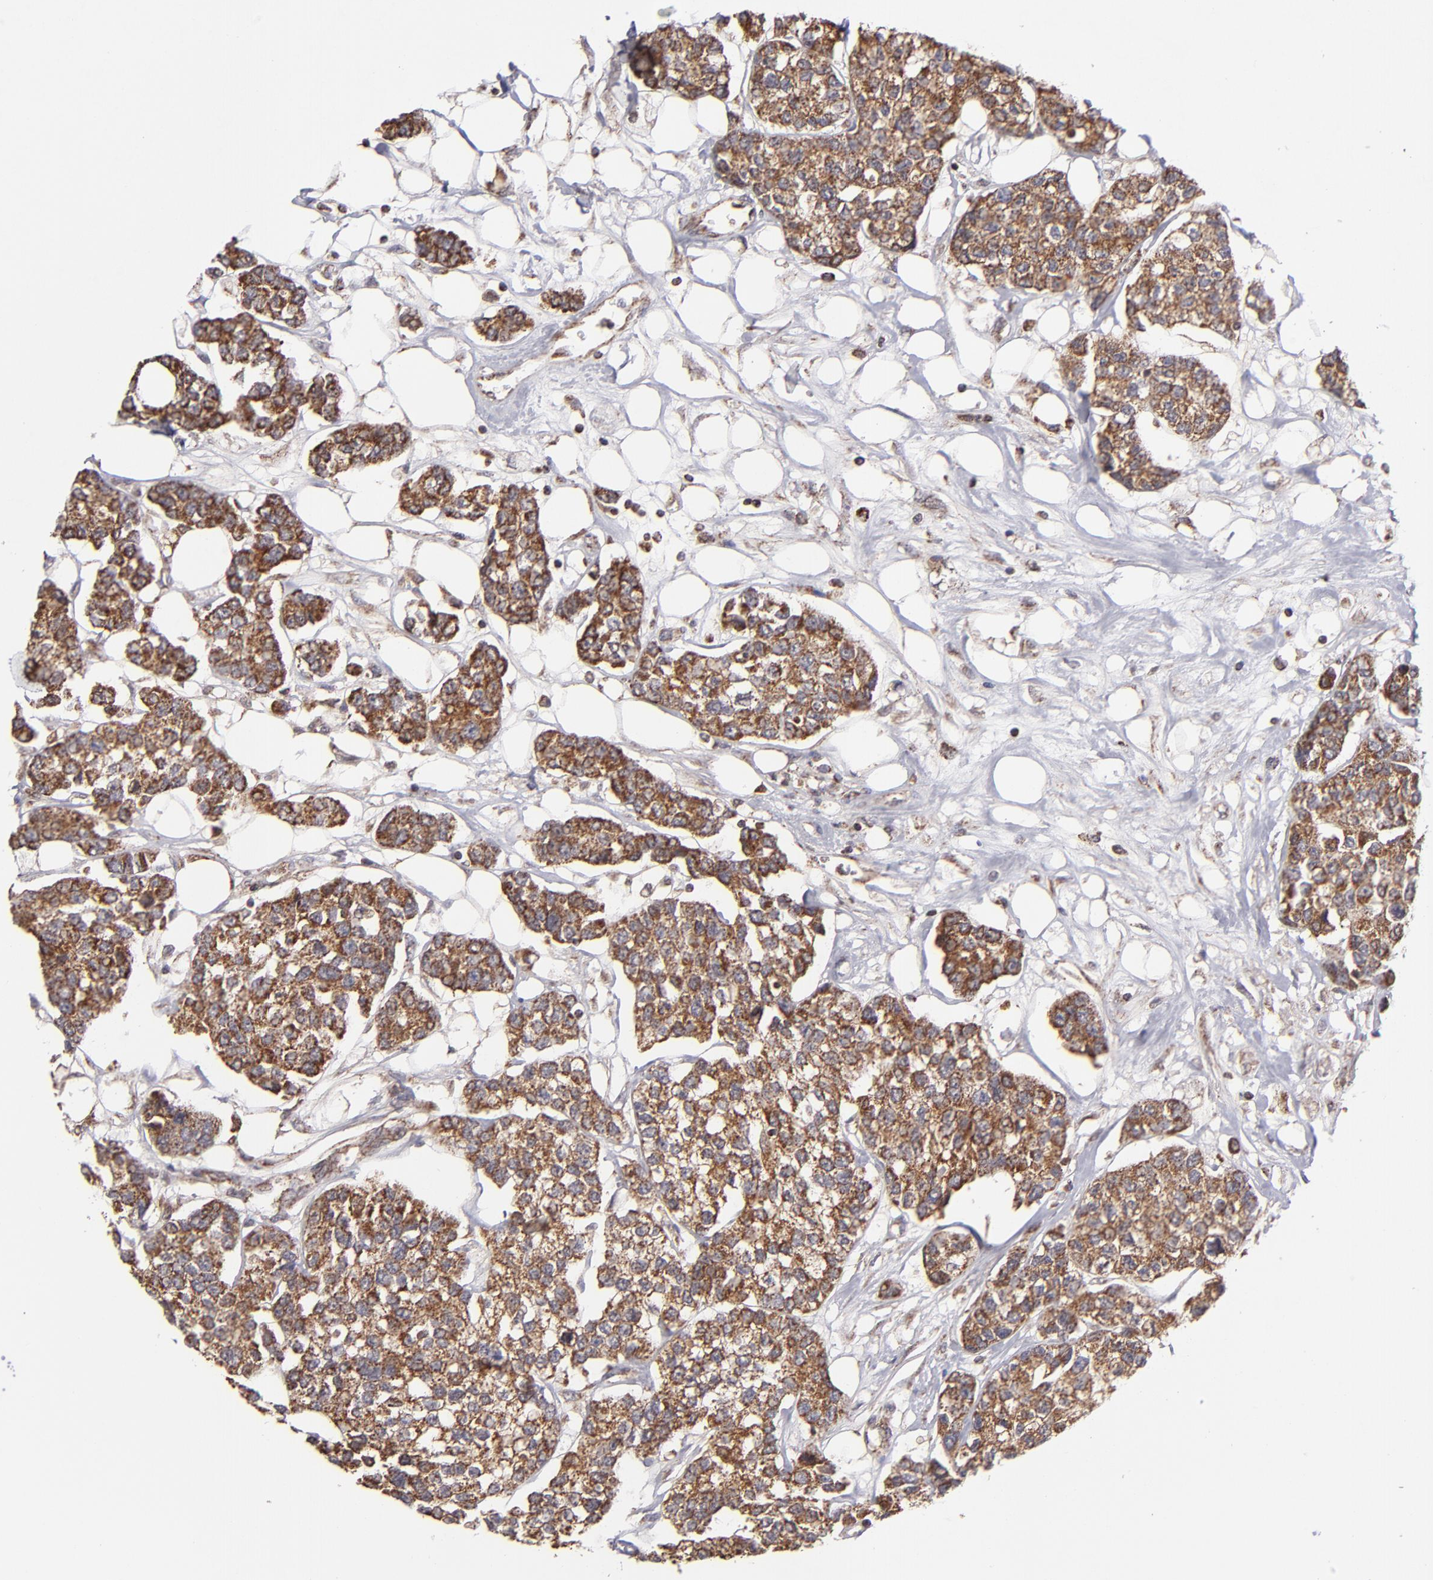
{"staining": {"intensity": "moderate", "quantity": ">75%", "location": "cytoplasmic/membranous"}, "tissue": "breast cancer", "cell_type": "Tumor cells", "image_type": "cancer", "snomed": [{"axis": "morphology", "description": "Duct carcinoma"}, {"axis": "topography", "description": "Breast"}], "caption": "Protein expression analysis of human infiltrating ductal carcinoma (breast) reveals moderate cytoplasmic/membranous expression in about >75% of tumor cells.", "gene": "SLC15A1", "patient": {"sex": "female", "age": 51}}